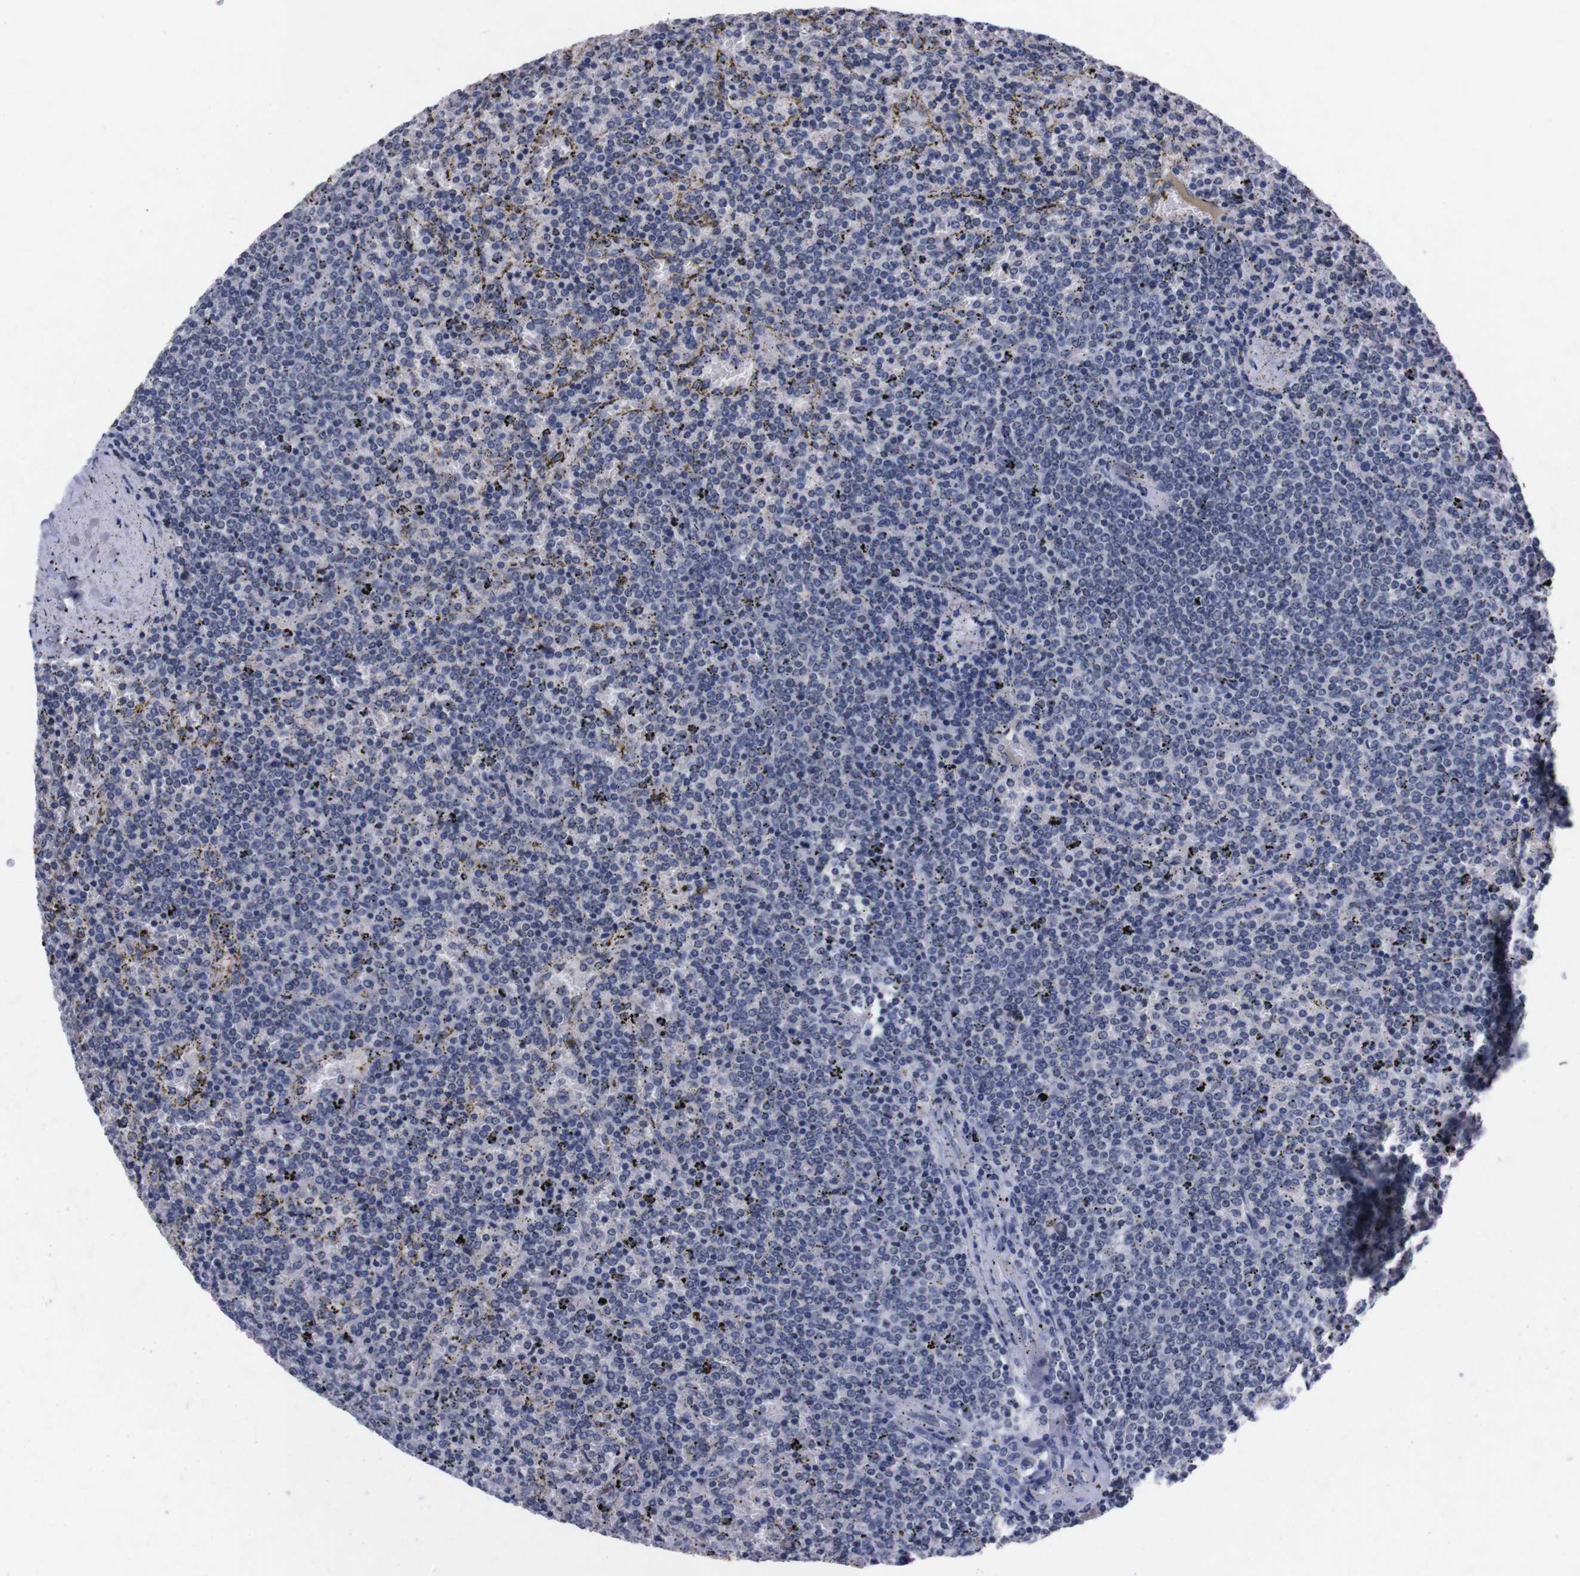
{"staining": {"intensity": "negative", "quantity": "none", "location": "none"}, "tissue": "lymphoma", "cell_type": "Tumor cells", "image_type": "cancer", "snomed": [{"axis": "morphology", "description": "Malignant lymphoma, non-Hodgkin's type, Low grade"}, {"axis": "topography", "description": "Spleen"}], "caption": "This is an immunohistochemistry (IHC) micrograph of lymphoma. There is no positivity in tumor cells.", "gene": "TNFRSF21", "patient": {"sex": "female", "age": 77}}